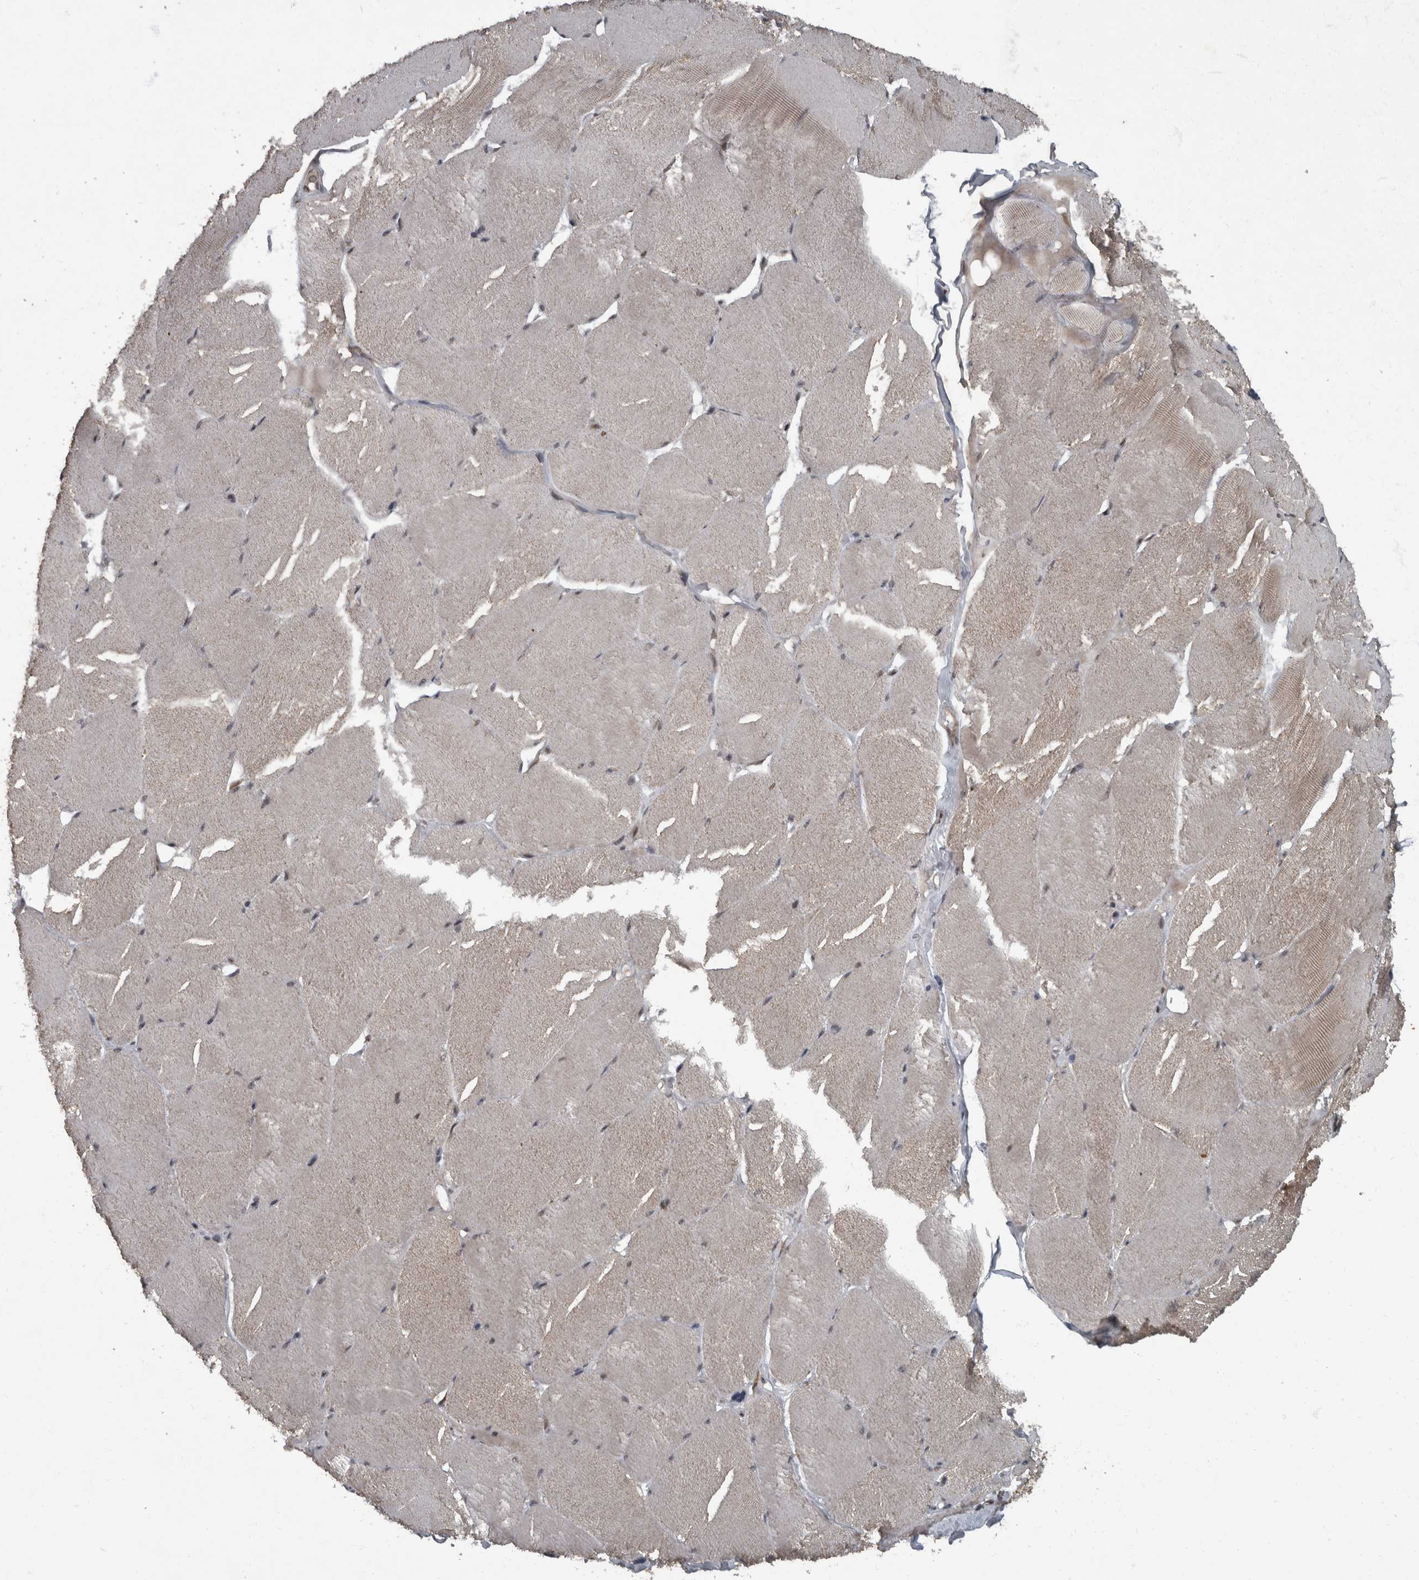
{"staining": {"intensity": "weak", "quantity": "25%-75%", "location": "cytoplasmic/membranous,nuclear"}, "tissue": "skeletal muscle", "cell_type": "Myocytes", "image_type": "normal", "snomed": [{"axis": "morphology", "description": "Normal tissue, NOS"}, {"axis": "topography", "description": "Skin"}, {"axis": "topography", "description": "Skeletal muscle"}], "caption": "Protein expression analysis of unremarkable human skeletal muscle reveals weak cytoplasmic/membranous,nuclear staining in about 25%-75% of myocytes. The protein is shown in brown color, while the nuclei are stained blue.", "gene": "WDR33", "patient": {"sex": "male", "age": 83}}